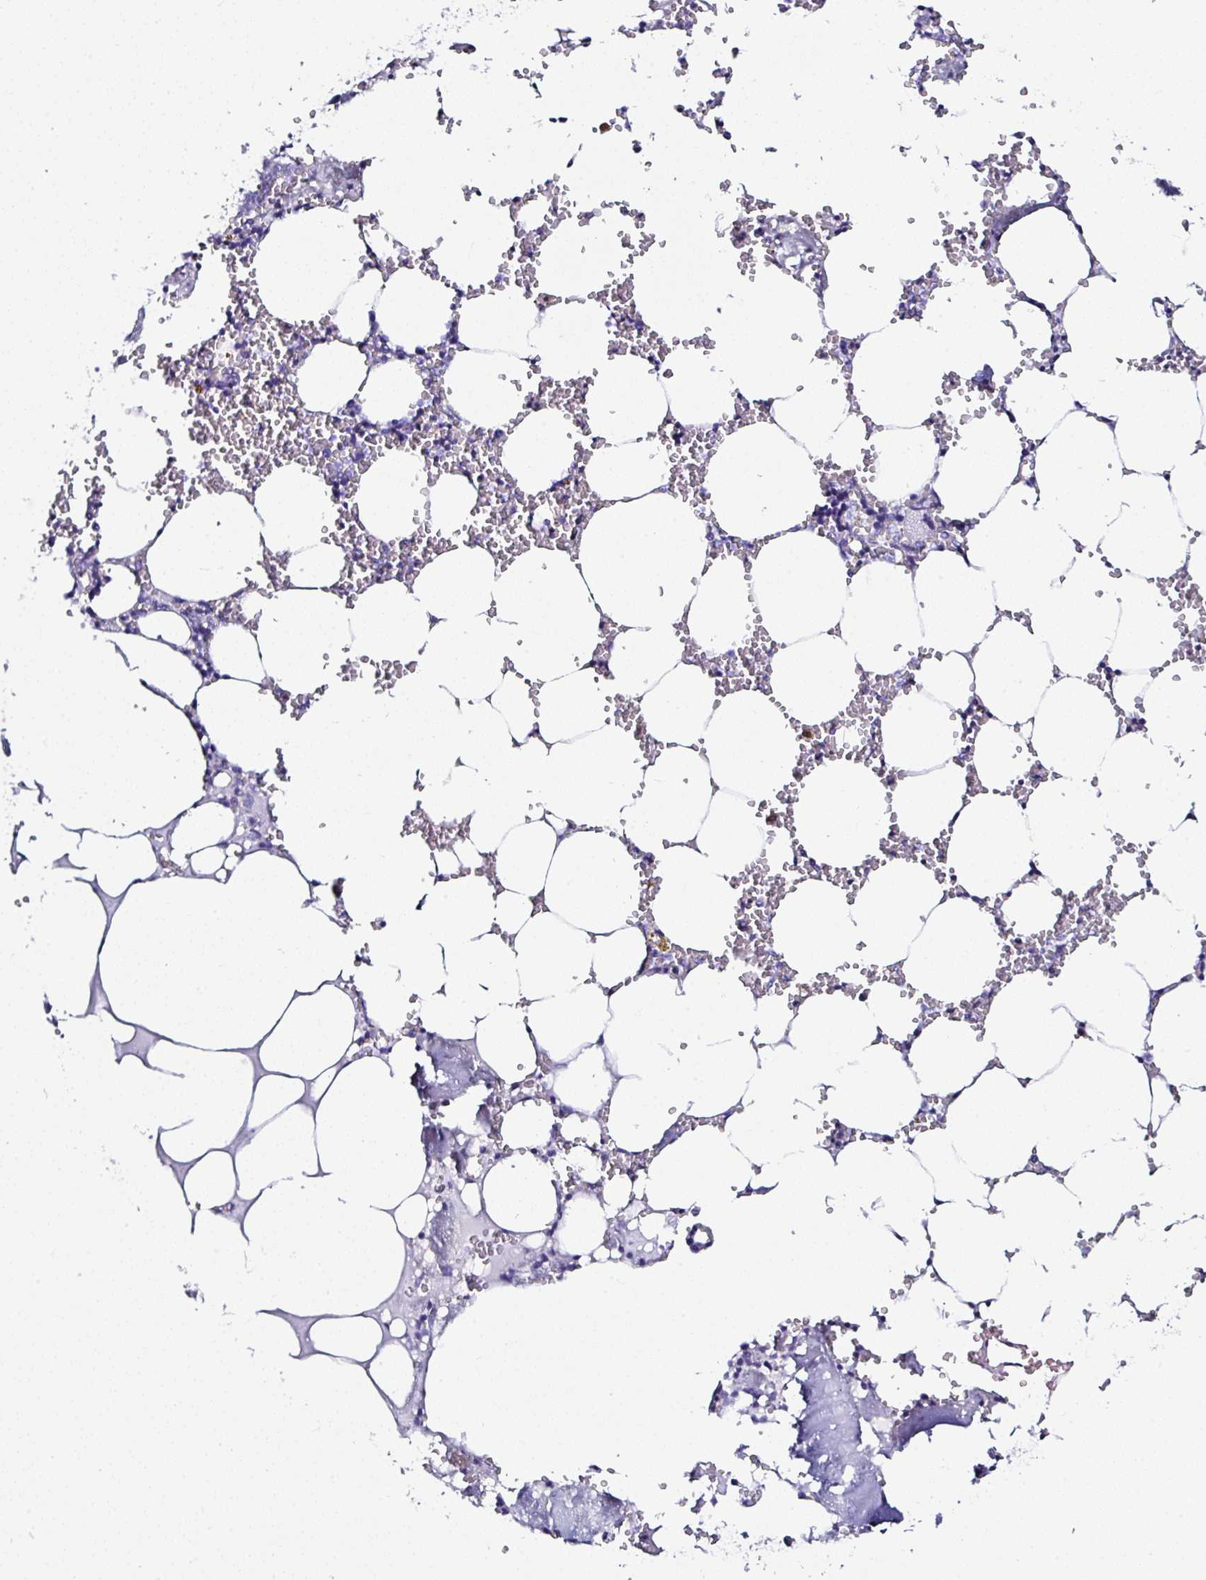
{"staining": {"intensity": "negative", "quantity": "none", "location": "none"}, "tissue": "bone marrow", "cell_type": "Hematopoietic cells", "image_type": "normal", "snomed": [{"axis": "morphology", "description": "Normal tissue, NOS"}, {"axis": "topography", "description": "Bone marrow"}], "caption": "The immunohistochemistry histopathology image has no significant expression in hematopoietic cells of bone marrow.", "gene": "UGT3A1", "patient": {"sex": "male", "age": 54}}